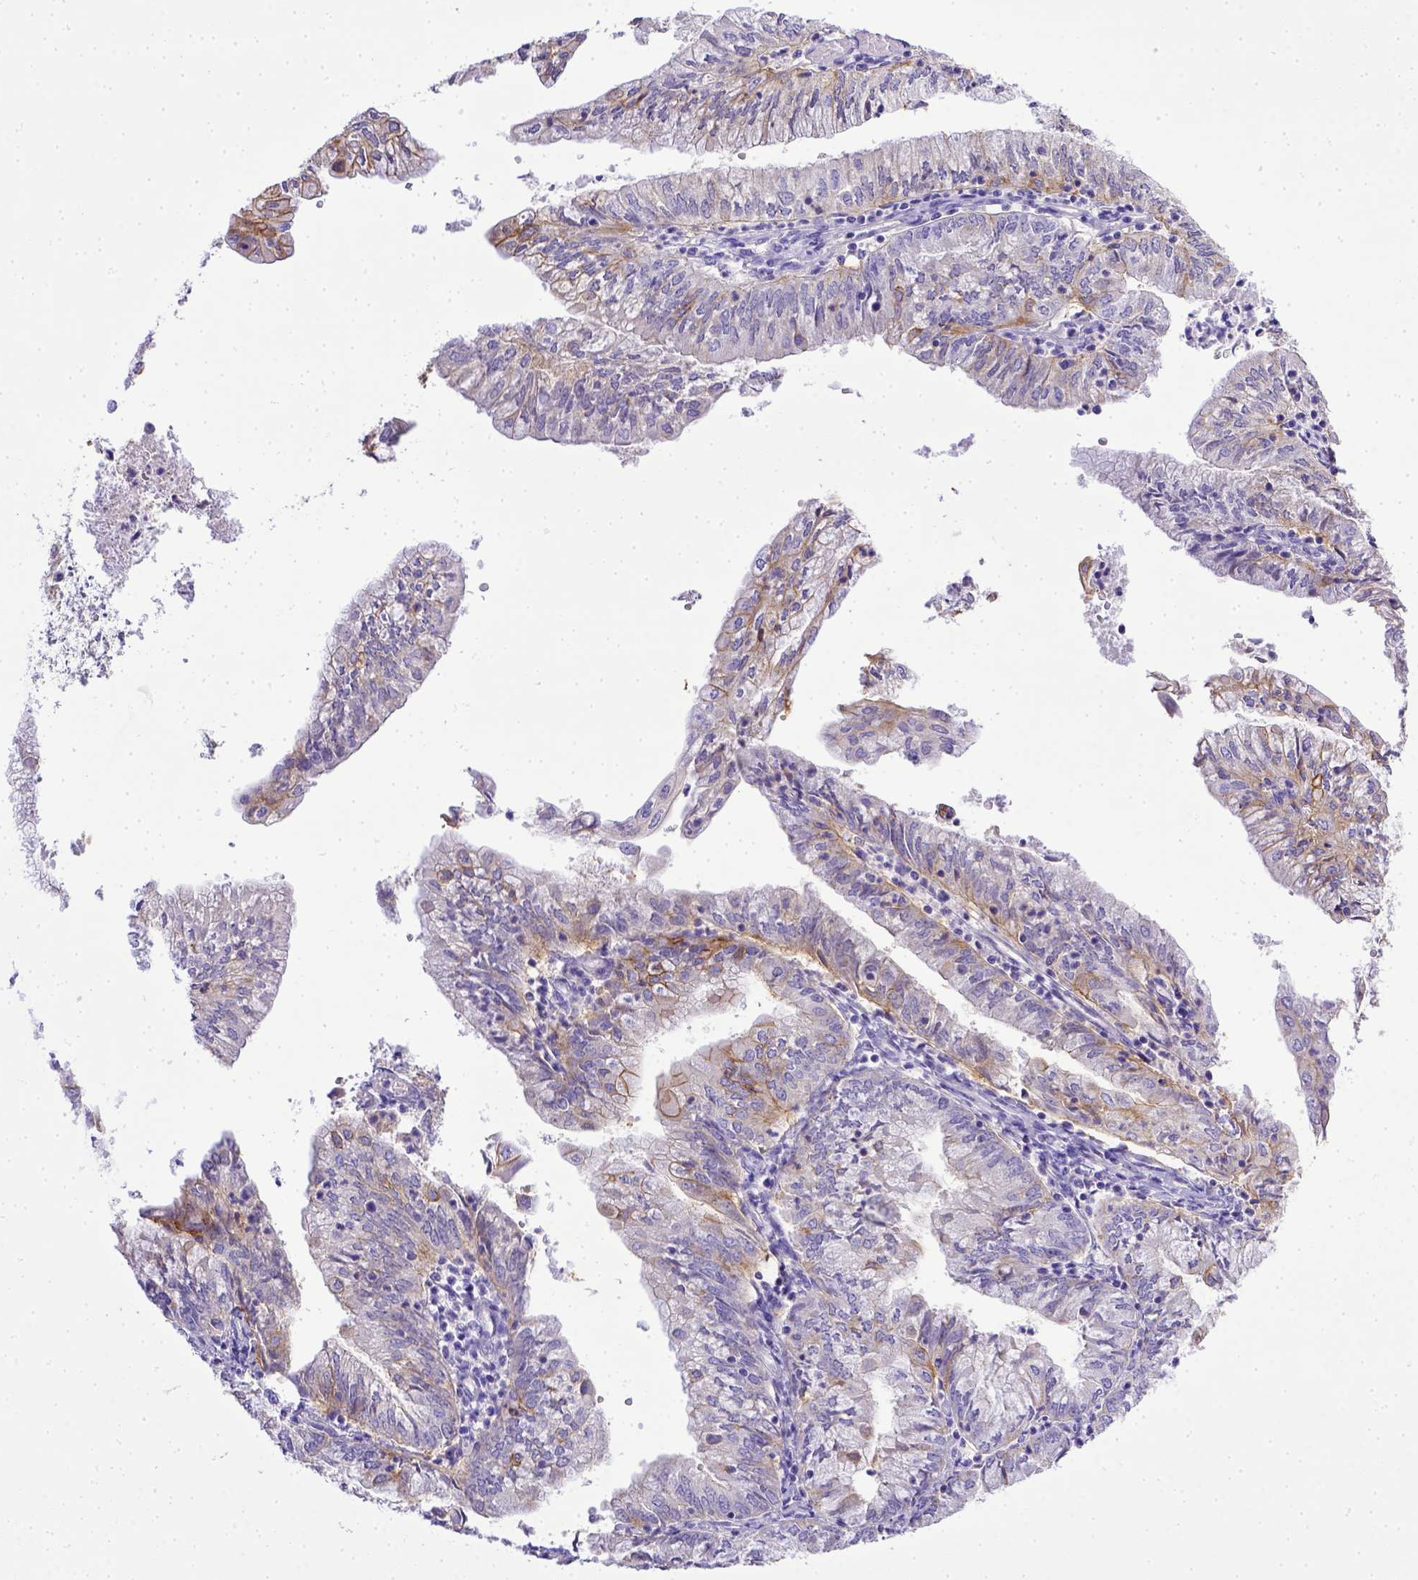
{"staining": {"intensity": "moderate", "quantity": "<25%", "location": "cytoplasmic/membranous"}, "tissue": "endometrial cancer", "cell_type": "Tumor cells", "image_type": "cancer", "snomed": [{"axis": "morphology", "description": "Adenocarcinoma, NOS"}, {"axis": "topography", "description": "Endometrium"}], "caption": "Adenocarcinoma (endometrial) stained with DAB (3,3'-diaminobenzidine) immunohistochemistry shows low levels of moderate cytoplasmic/membranous expression in about <25% of tumor cells.", "gene": "BTN1A1", "patient": {"sex": "female", "age": 55}}